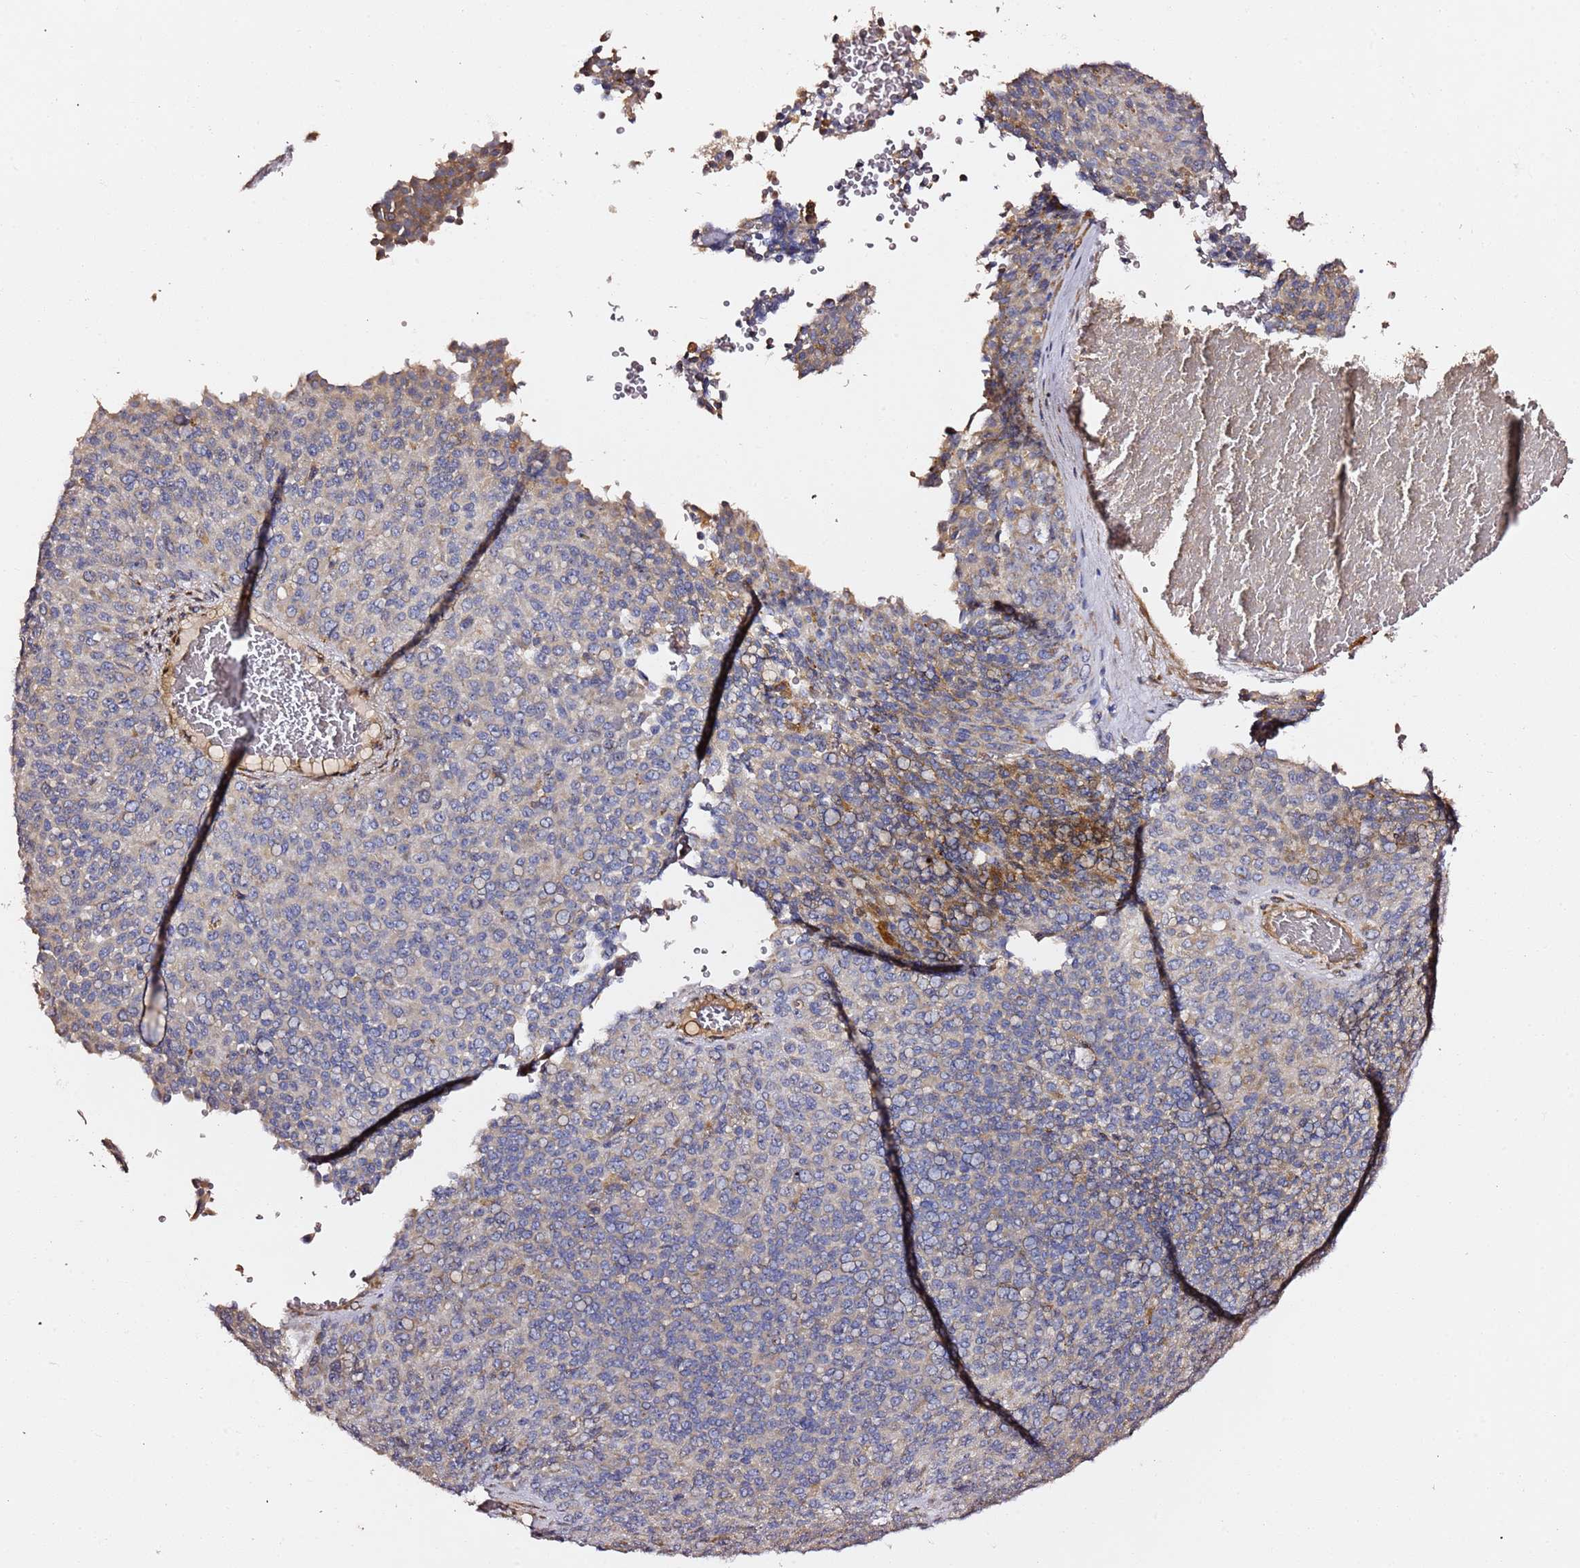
{"staining": {"intensity": "moderate", "quantity": "<25%", "location": "cytoplasmic/membranous"}, "tissue": "melanoma", "cell_type": "Tumor cells", "image_type": "cancer", "snomed": [{"axis": "morphology", "description": "Malignant melanoma, Metastatic site"}, {"axis": "topography", "description": "Brain"}], "caption": "Tumor cells reveal low levels of moderate cytoplasmic/membranous staining in about <25% of cells in melanoma. (Brightfield microscopy of DAB IHC at high magnification).", "gene": "HSD17B7", "patient": {"sex": "female", "age": 56}}